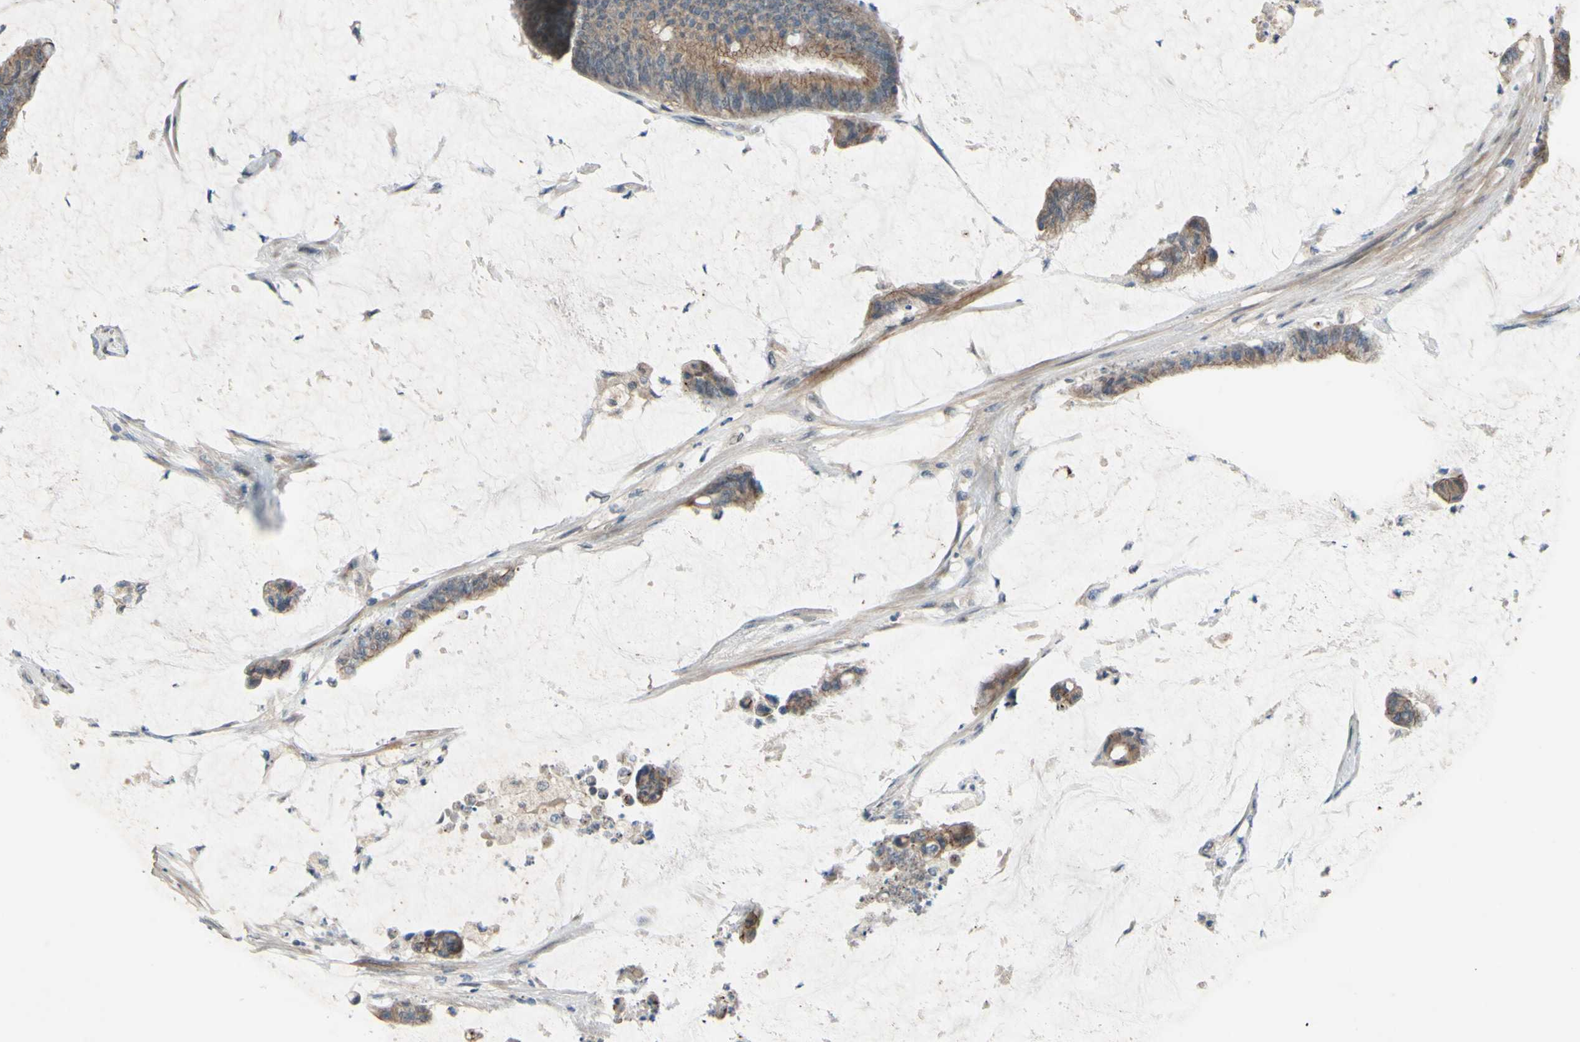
{"staining": {"intensity": "moderate", "quantity": ">75%", "location": "cytoplasmic/membranous"}, "tissue": "colorectal cancer", "cell_type": "Tumor cells", "image_type": "cancer", "snomed": [{"axis": "morphology", "description": "Adenocarcinoma, NOS"}, {"axis": "topography", "description": "Rectum"}], "caption": "The immunohistochemical stain highlights moderate cytoplasmic/membranous positivity in tumor cells of colorectal cancer tissue. The staining was performed using DAB, with brown indicating positive protein expression. Nuclei are stained blue with hematoxylin.", "gene": "CDCP1", "patient": {"sex": "female", "age": 66}}